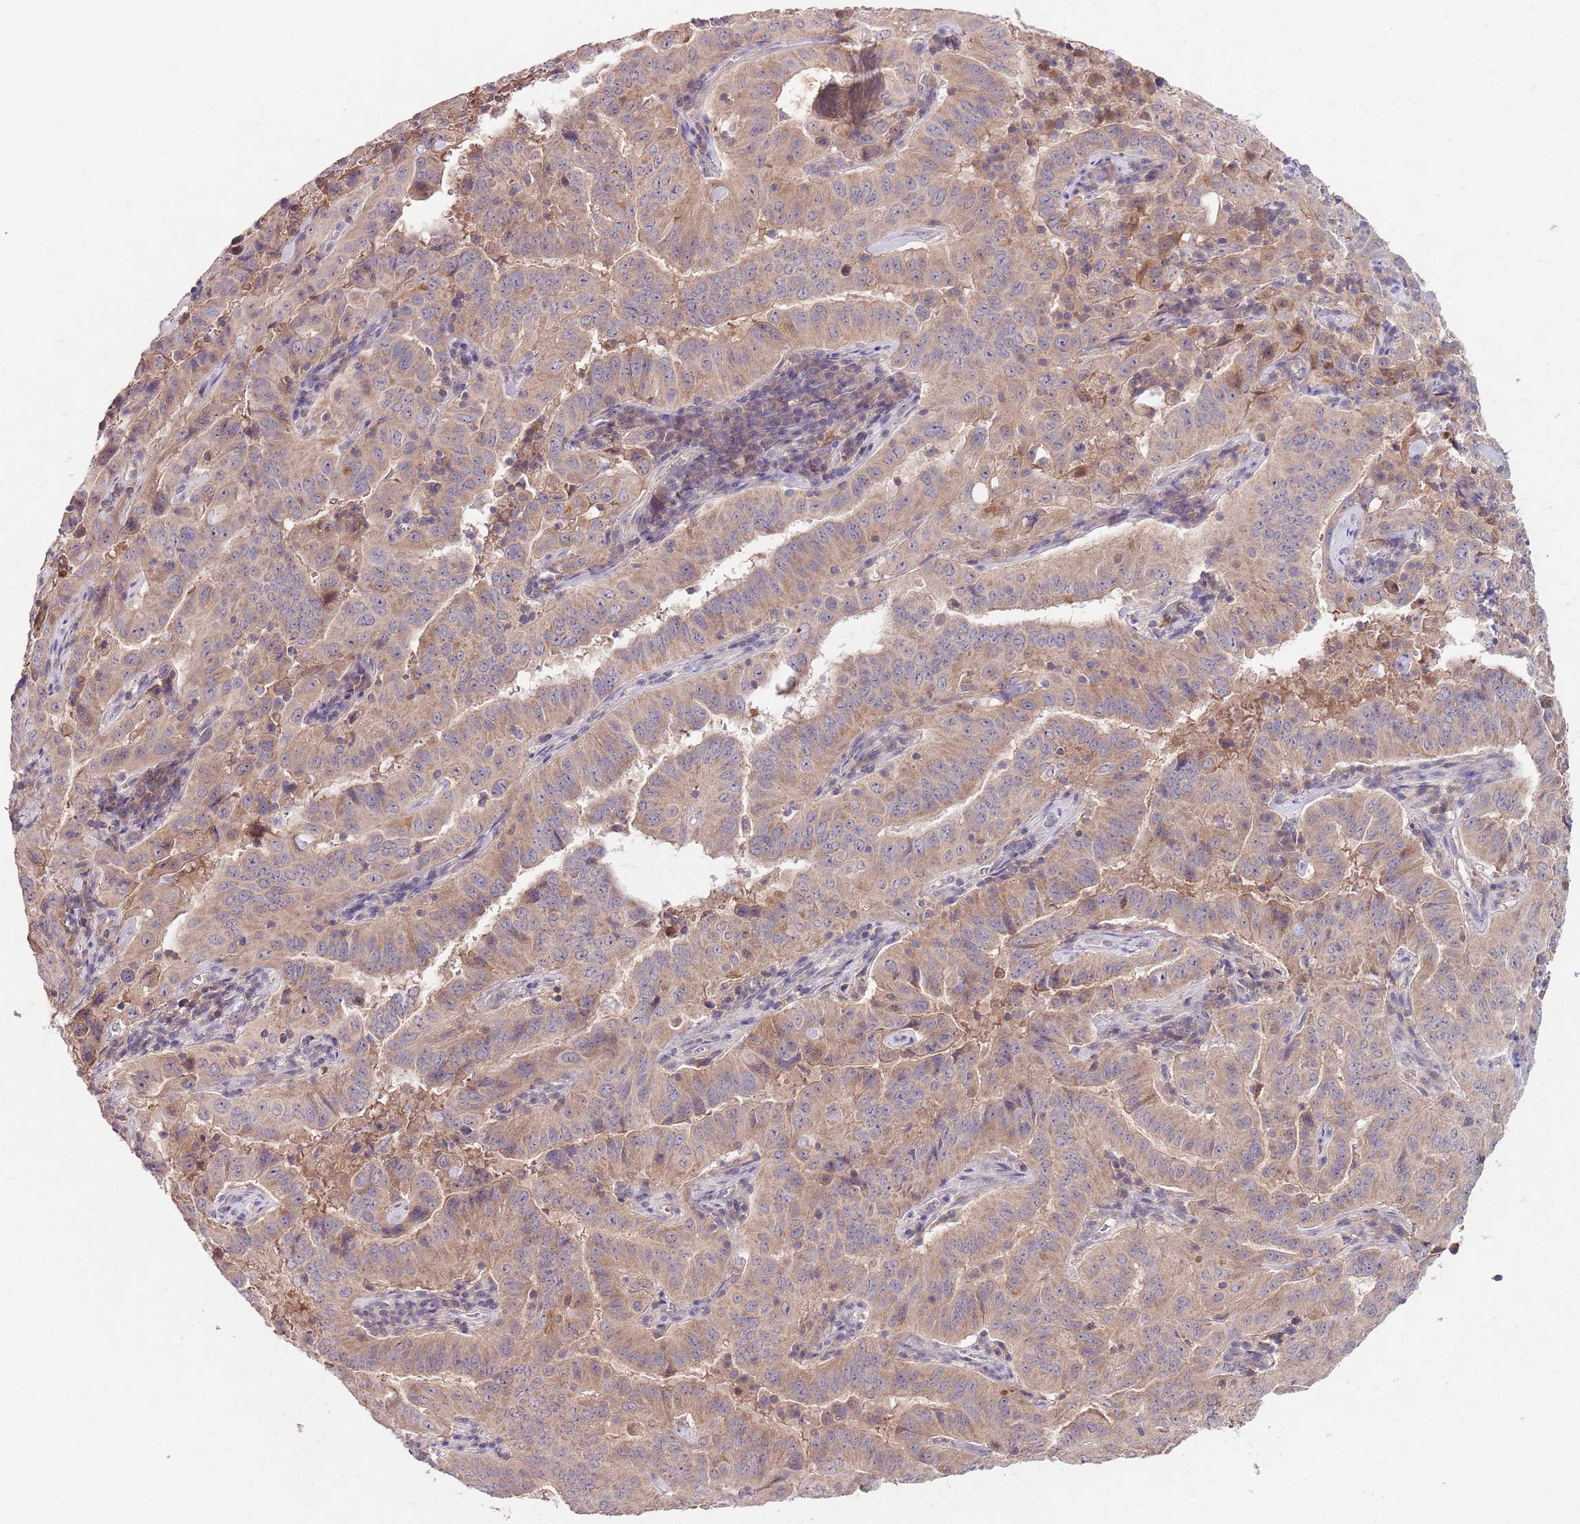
{"staining": {"intensity": "moderate", "quantity": ">75%", "location": "cytoplasmic/membranous"}, "tissue": "pancreatic cancer", "cell_type": "Tumor cells", "image_type": "cancer", "snomed": [{"axis": "morphology", "description": "Adenocarcinoma, NOS"}, {"axis": "topography", "description": "Pancreas"}], "caption": "Tumor cells show medium levels of moderate cytoplasmic/membranous staining in approximately >75% of cells in human pancreatic adenocarcinoma.", "gene": "NRDE2", "patient": {"sex": "male", "age": 63}}